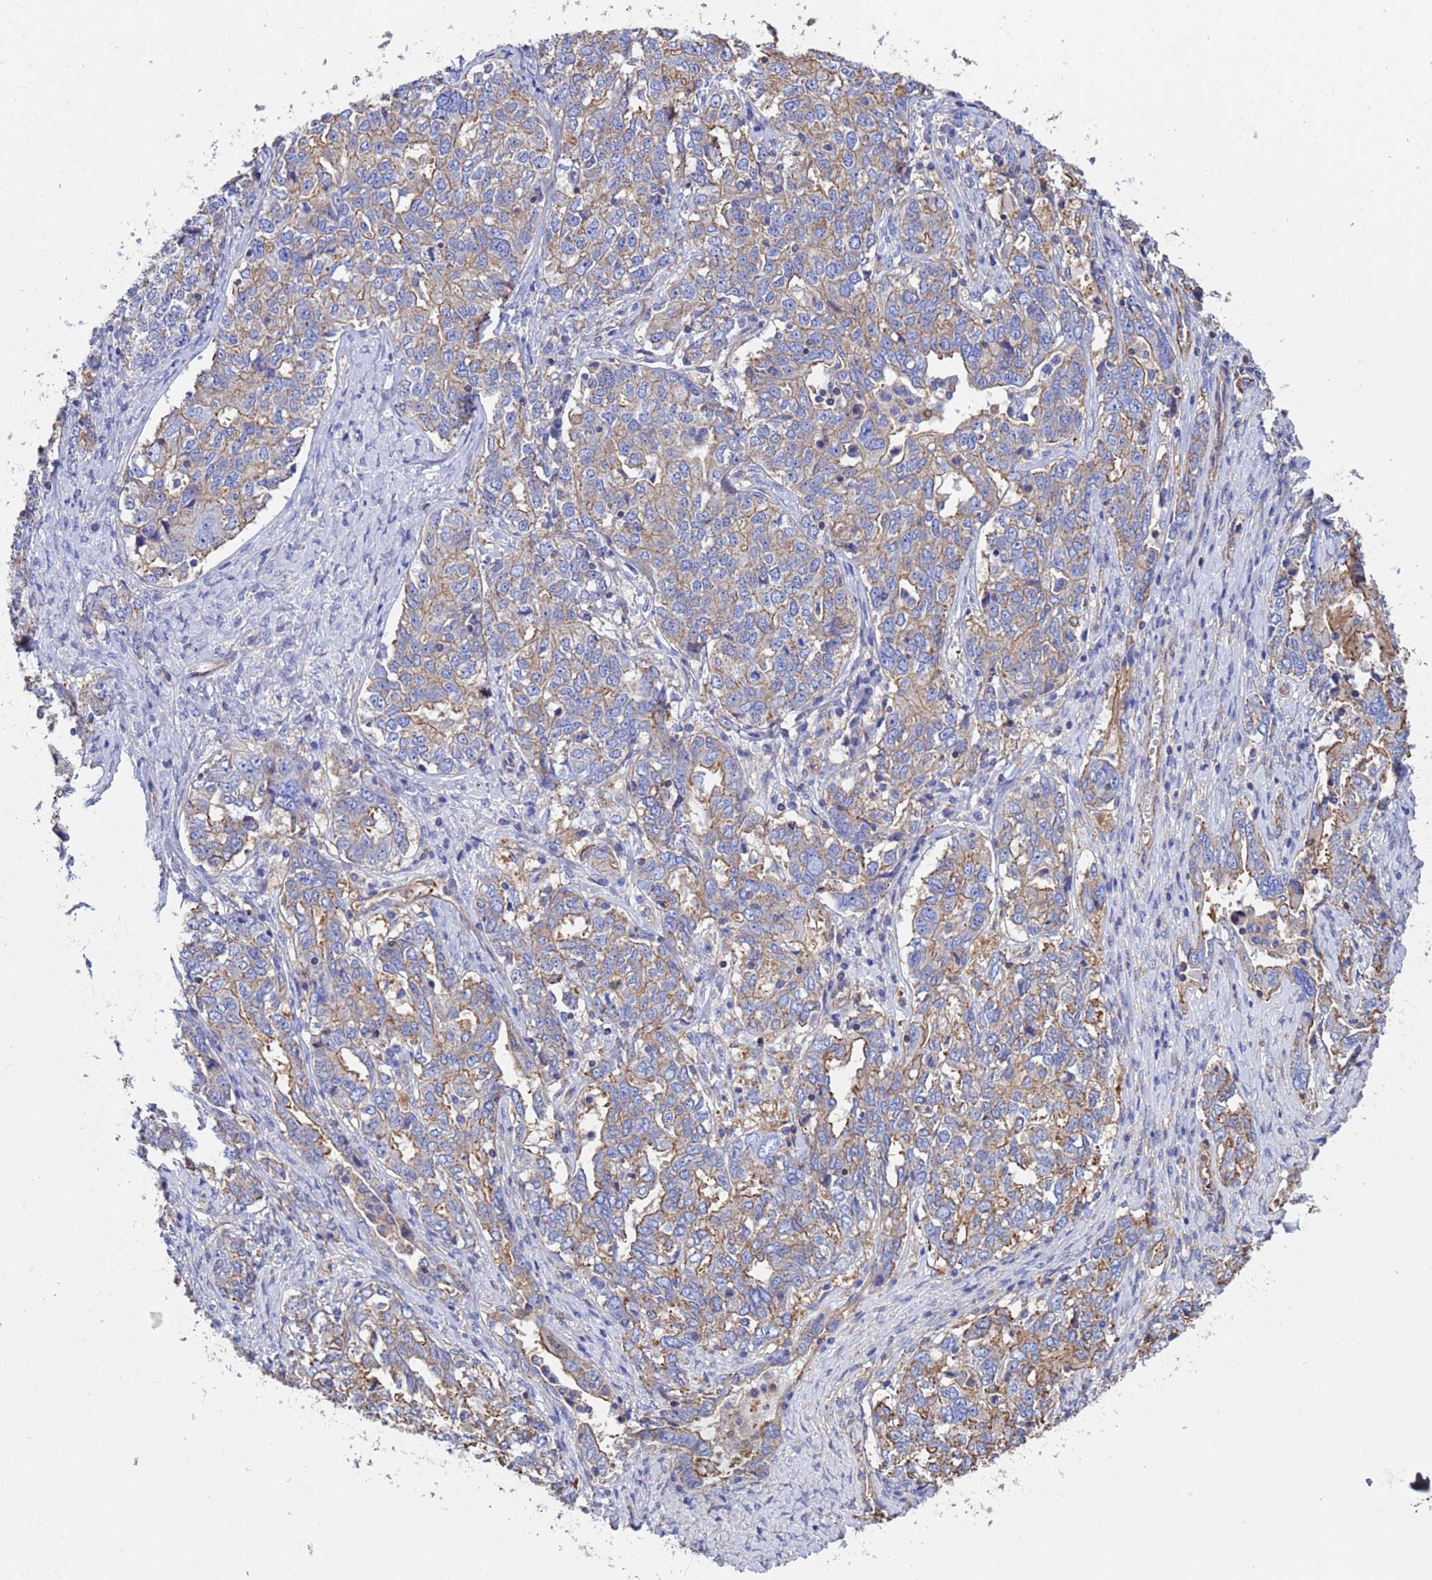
{"staining": {"intensity": "weak", "quantity": ">75%", "location": "cytoplasmic/membranous"}, "tissue": "ovarian cancer", "cell_type": "Tumor cells", "image_type": "cancer", "snomed": [{"axis": "morphology", "description": "Carcinoma, endometroid"}, {"axis": "topography", "description": "Ovary"}], "caption": "Immunohistochemistry image of neoplastic tissue: ovarian cancer stained using immunohistochemistry shows low levels of weak protein expression localized specifically in the cytoplasmic/membranous of tumor cells, appearing as a cytoplasmic/membranous brown color.", "gene": "MYL12A", "patient": {"sex": "female", "age": 62}}